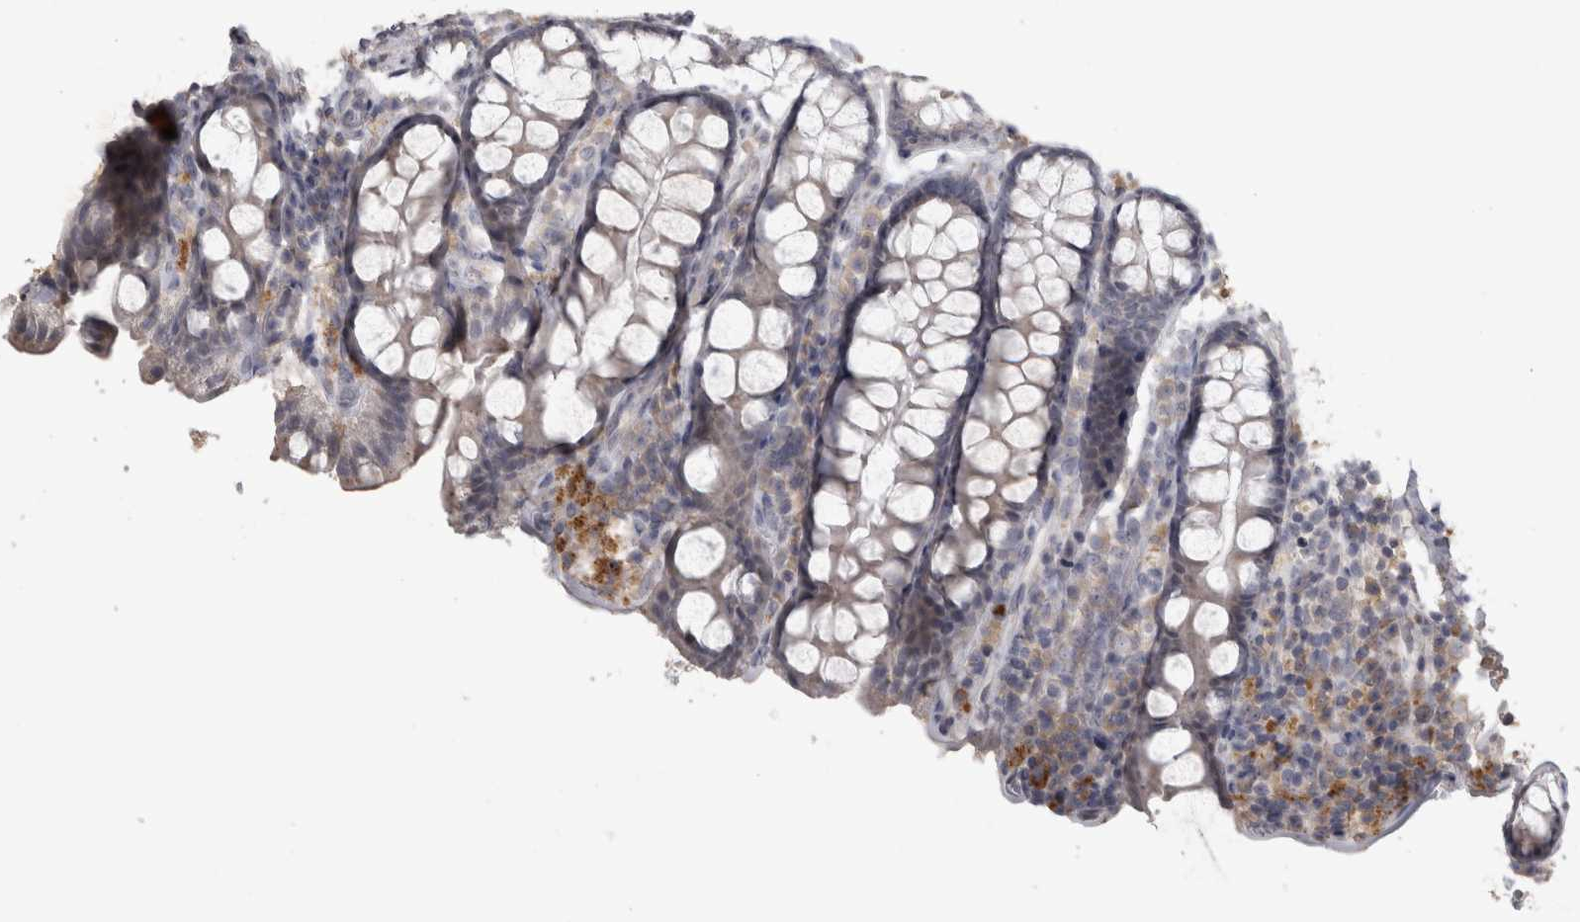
{"staining": {"intensity": "negative", "quantity": "none", "location": "none"}, "tissue": "colon", "cell_type": "Endothelial cells", "image_type": "normal", "snomed": [{"axis": "morphology", "description": "Normal tissue, NOS"}, {"axis": "topography", "description": "Colon"}, {"axis": "topography", "description": "Peripheral nerve tissue"}], "caption": "High power microscopy micrograph of an immunohistochemistry image of benign colon, revealing no significant positivity in endothelial cells.", "gene": "RAB29", "patient": {"sex": "female", "age": 61}}